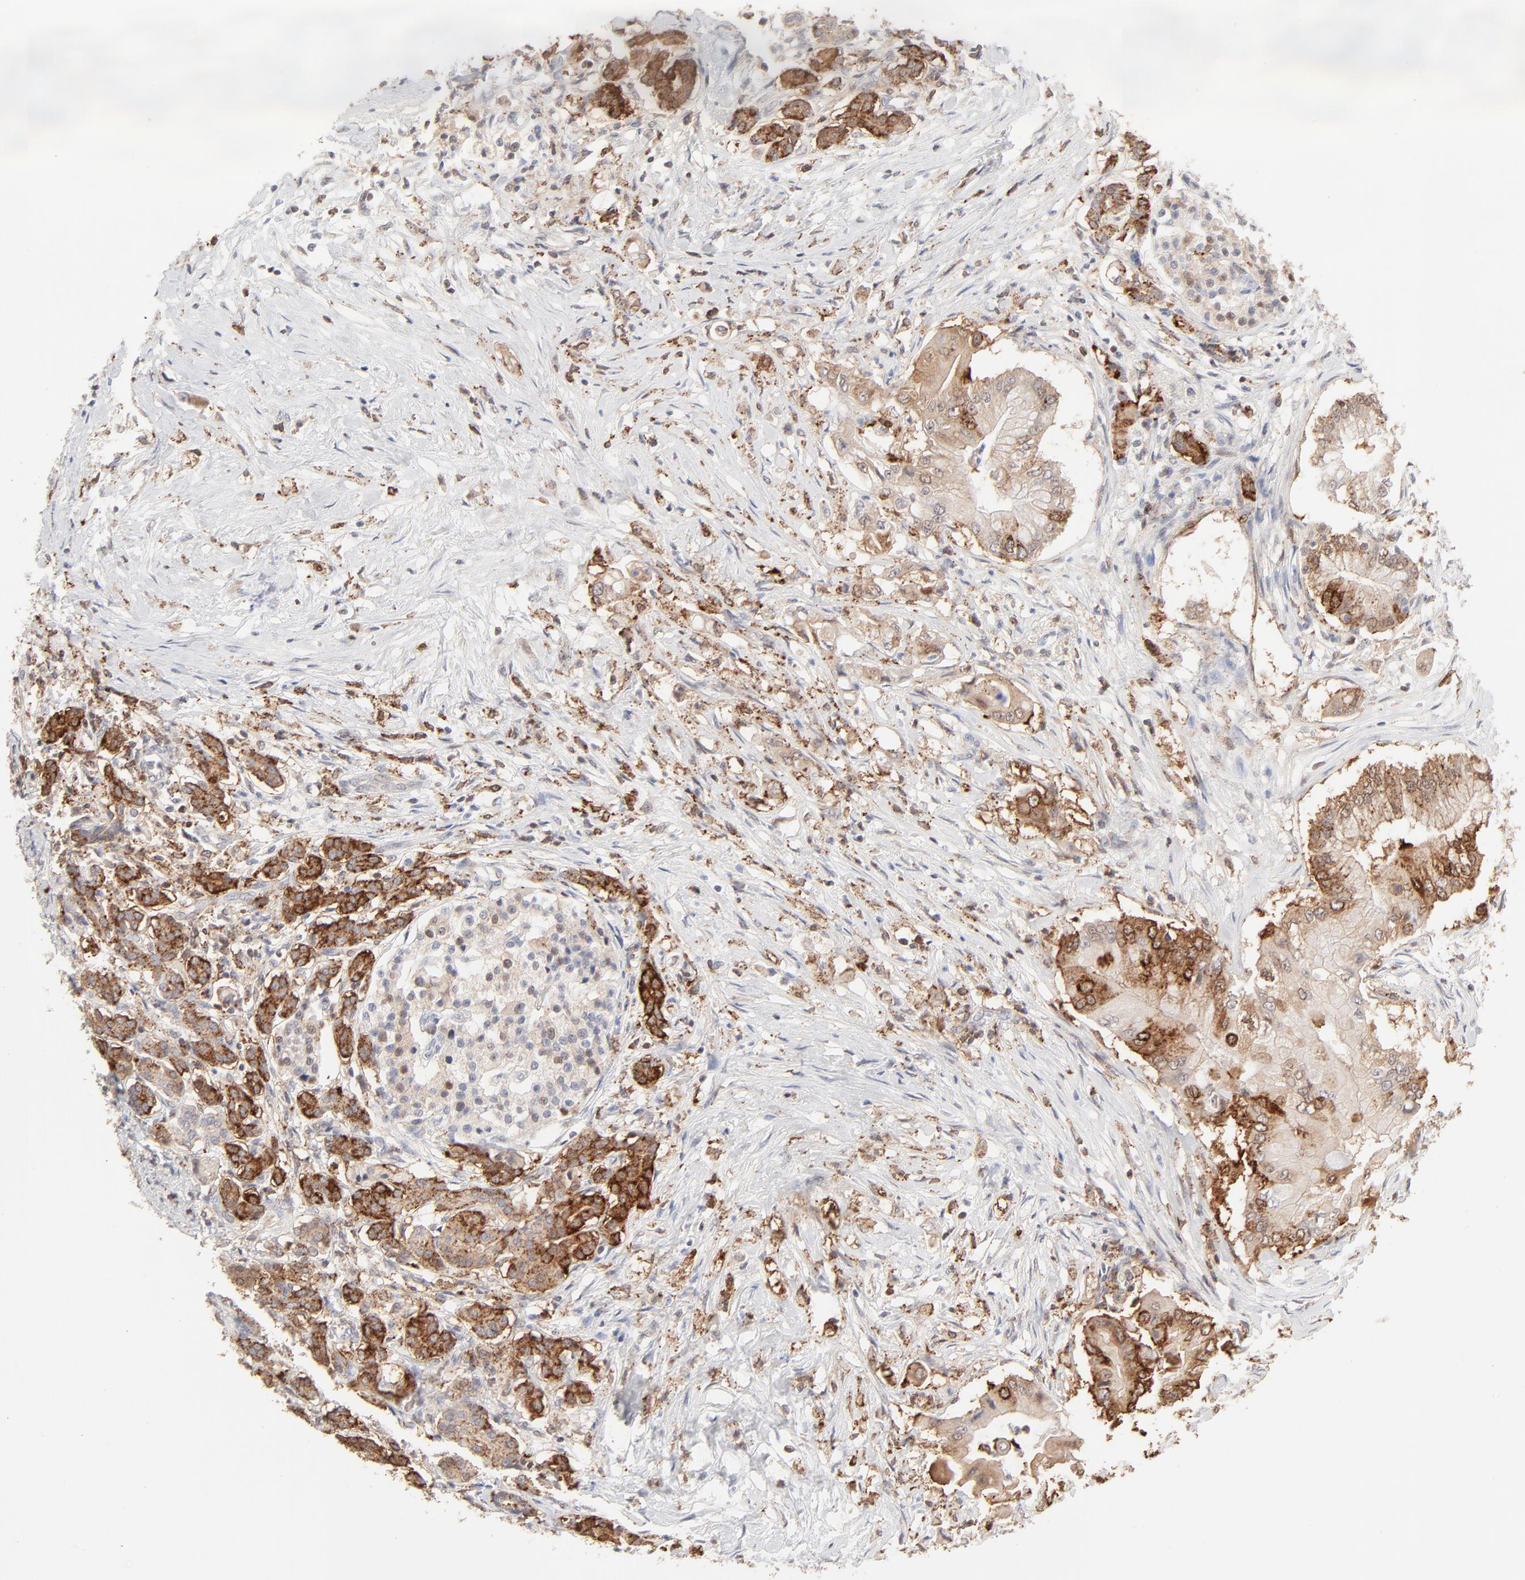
{"staining": {"intensity": "strong", "quantity": ">75%", "location": "cytoplasmic/membranous"}, "tissue": "pancreatic cancer", "cell_type": "Tumor cells", "image_type": "cancer", "snomed": [{"axis": "morphology", "description": "Adenocarcinoma, NOS"}, {"axis": "topography", "description": "Pancreas"}], "caption": "Strong cytoplasmic/membranous staining is identified in approximately >75% of tumor cells in pancreatic cancer (adenocarcinoma).", "gene": "CDK6", "patient": {"sex": "male", "age": 62}}